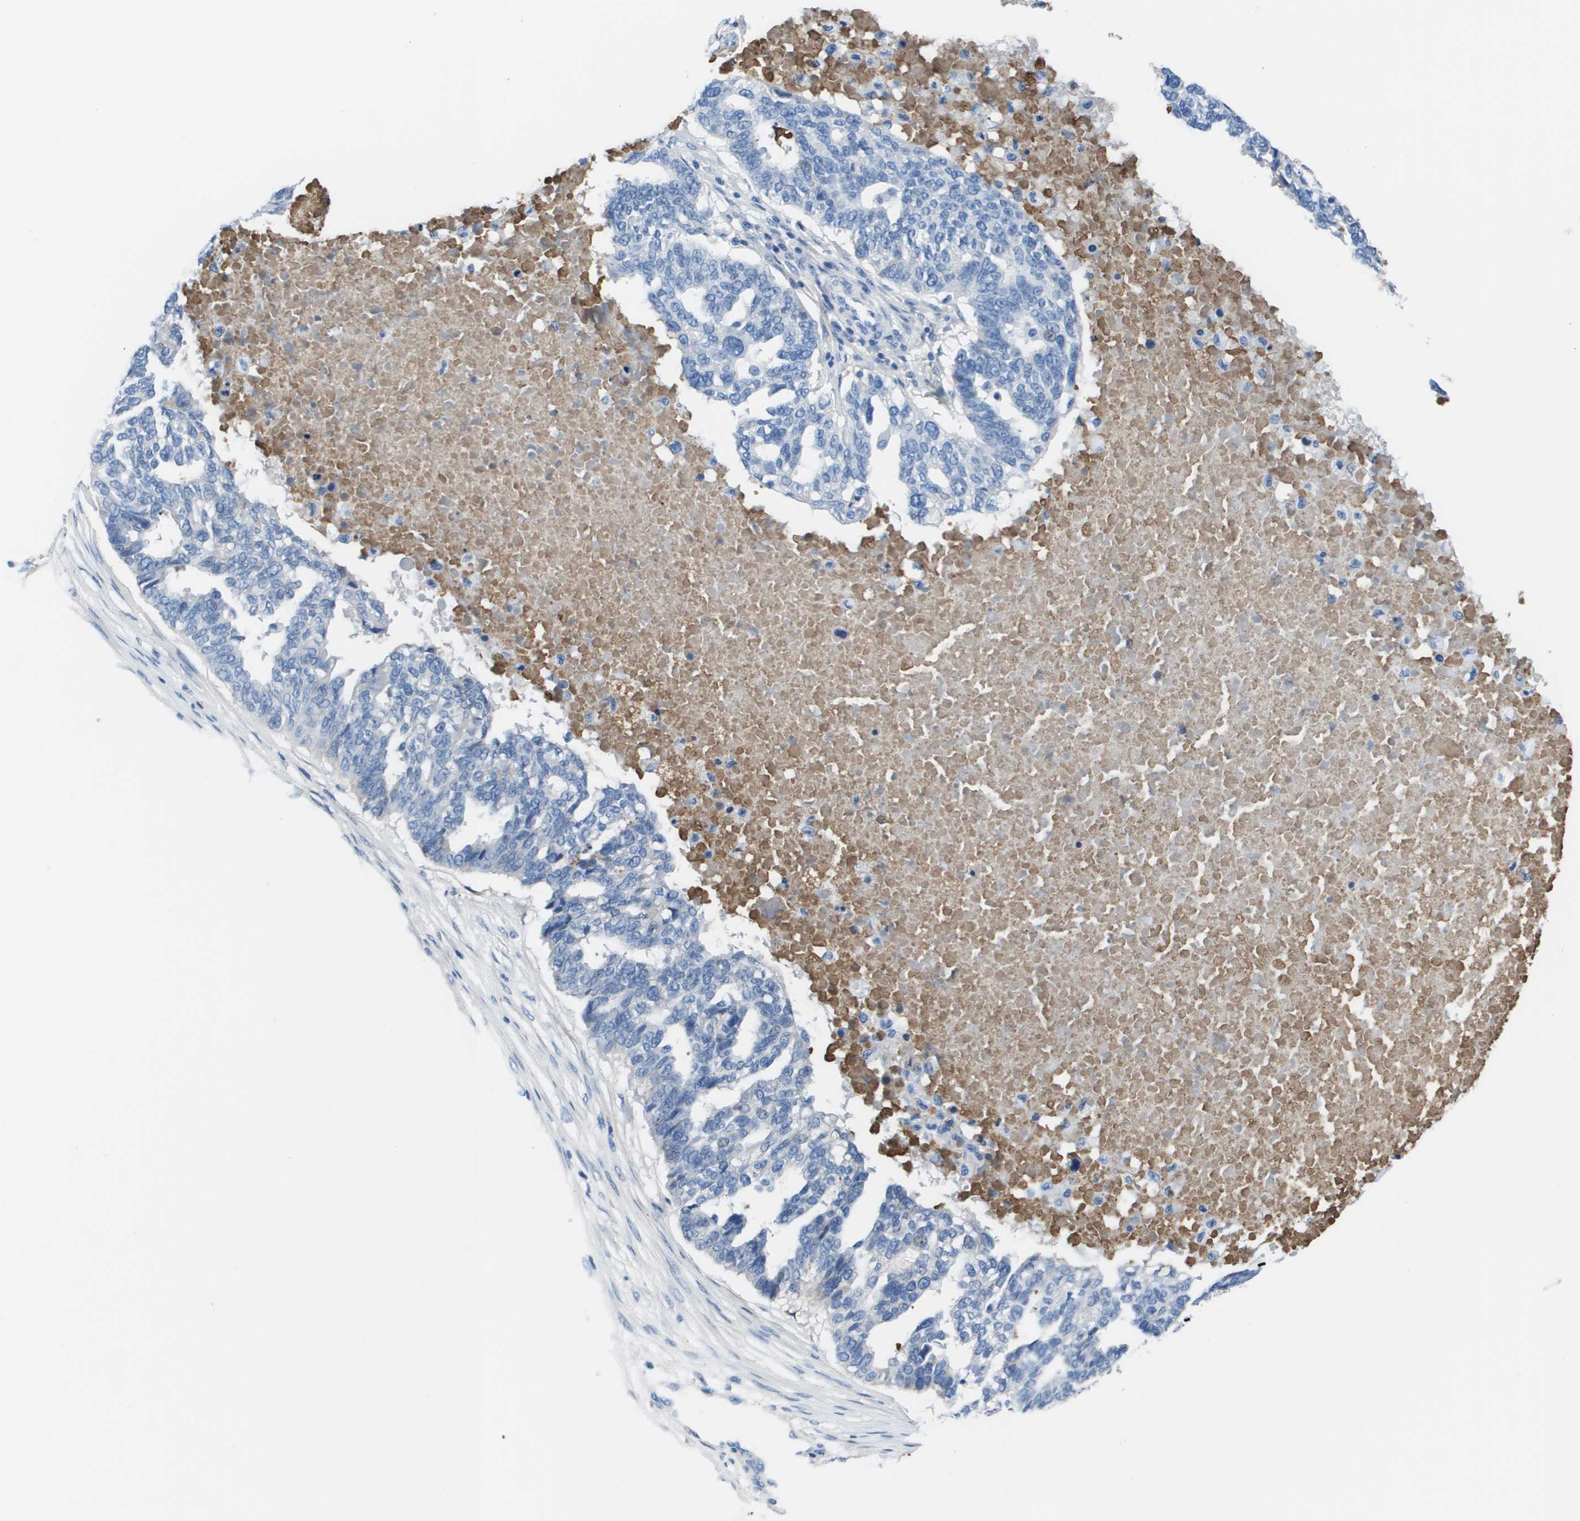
{"staining": {"intensity": "negative", "quantity": "none", "location": "none"}, "tissue": "ovarian cancer", "cell_type": "Tumor cells", "image_type": "cancer", "snomed": [{"axis": "morphology", "description": "Cystadenocarcinoma, serous, NOS"}, {"axis": "topography", "description": "Ovary"}], "caption": "An immunohistochemistry (IHC) histopathology image of ovarian cancer is shown. There is no staining in tumor cells of ovarian cancer.", "gene": "VTN", "patient": {"sex": "female", "age": 59}}